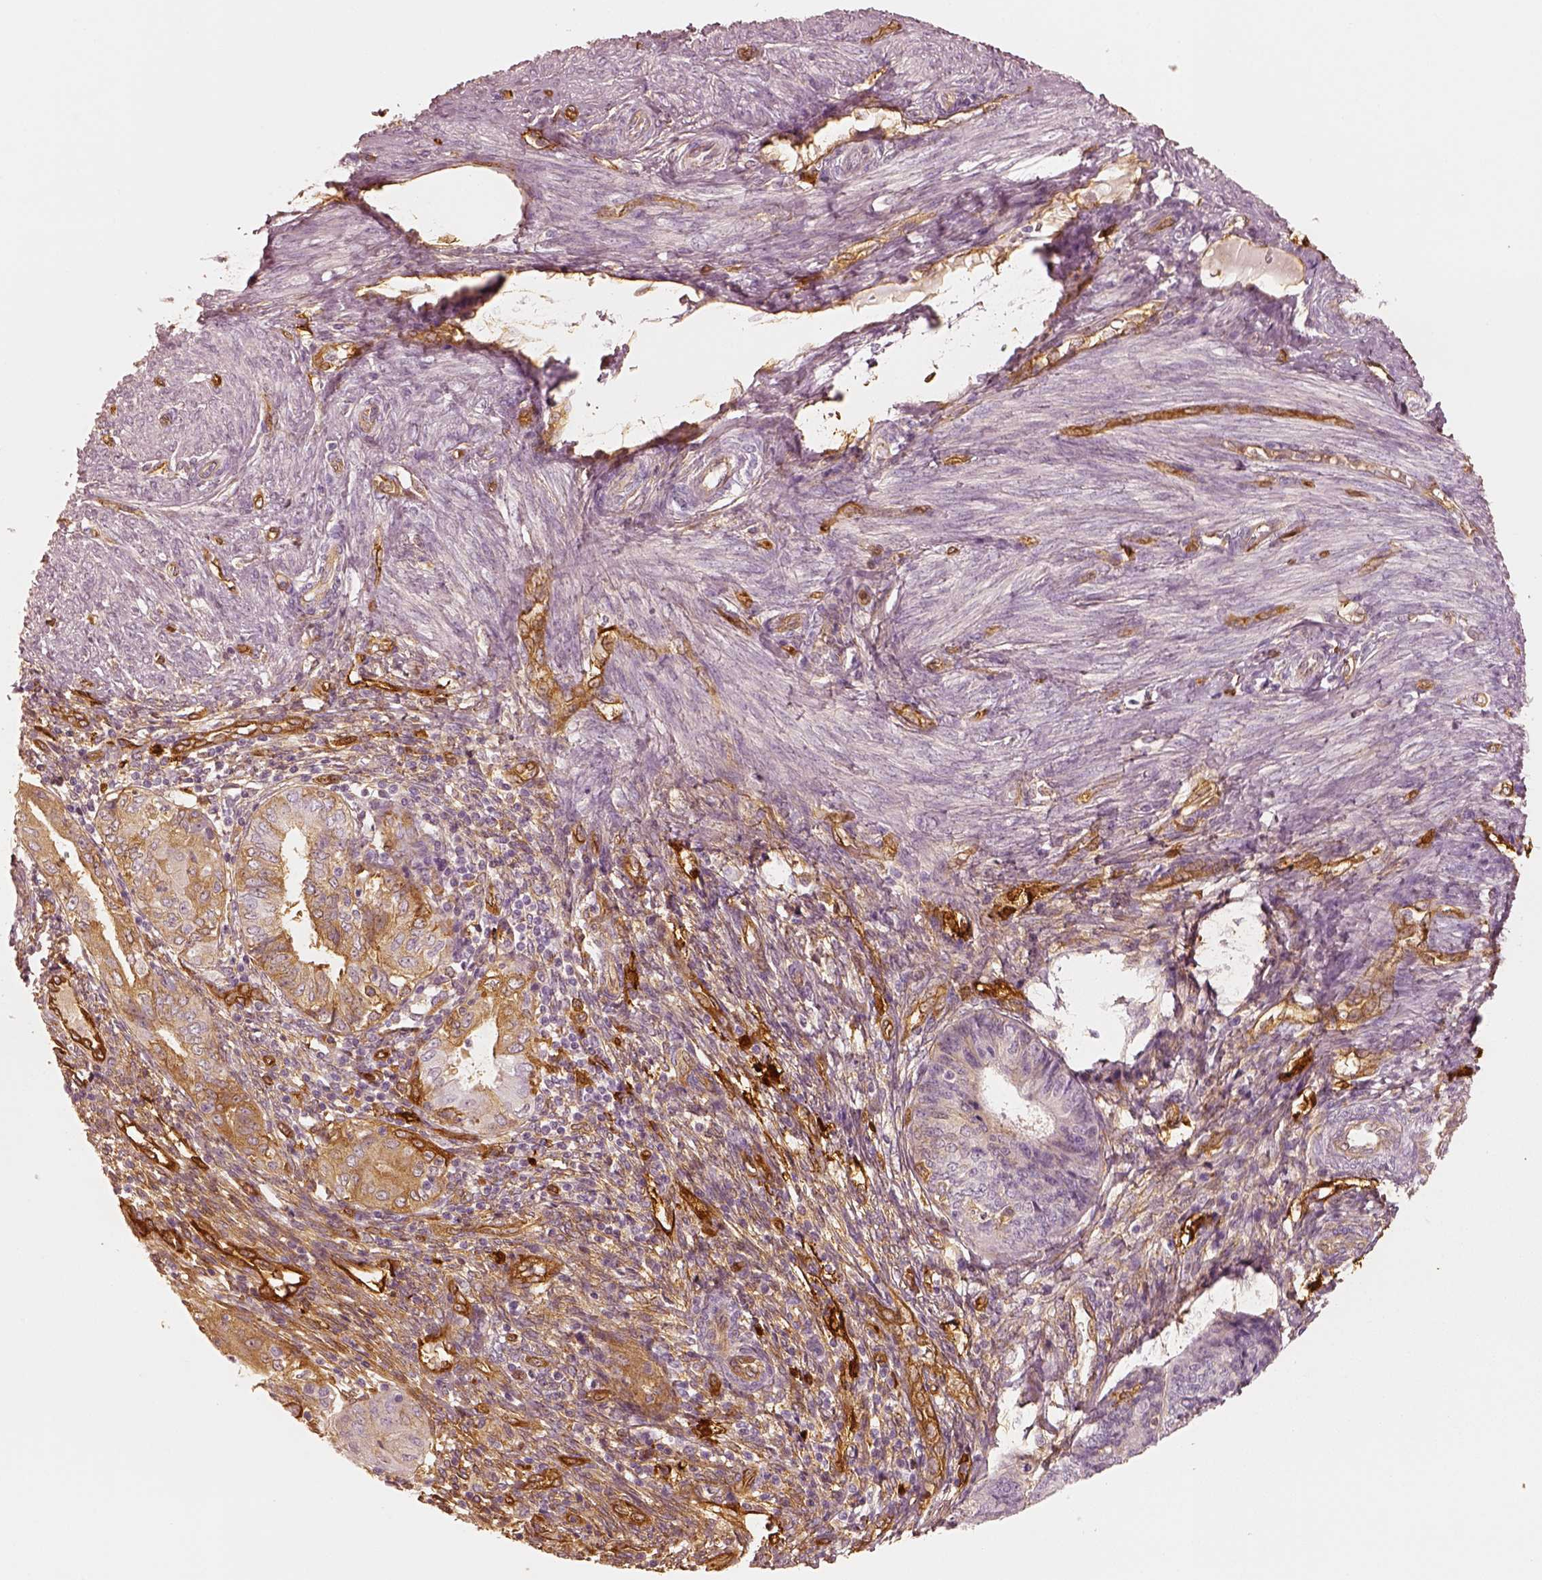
{"staining": {"intensity": "weak", "quantity": "25%-75%", "location": "cytoplasmic/membranous"}, "tissue": "endometrial cancer", "cell_type": "Tumor cells", "image_type": "cancer", "snomed": [{"axis": "morphology", "description": "Adenocarcinoma, NOS"}, {"axis": "topography", "description": "Endometrium"}], "caption": "Endometrial cancer was stained to show a protein in brown. There is low levels of weak cytoplasmic/membranous staining in about 25%-75% of tumor cells.", "gene": "FSCN1", "patient": {"sex": "female", "age": 68}}